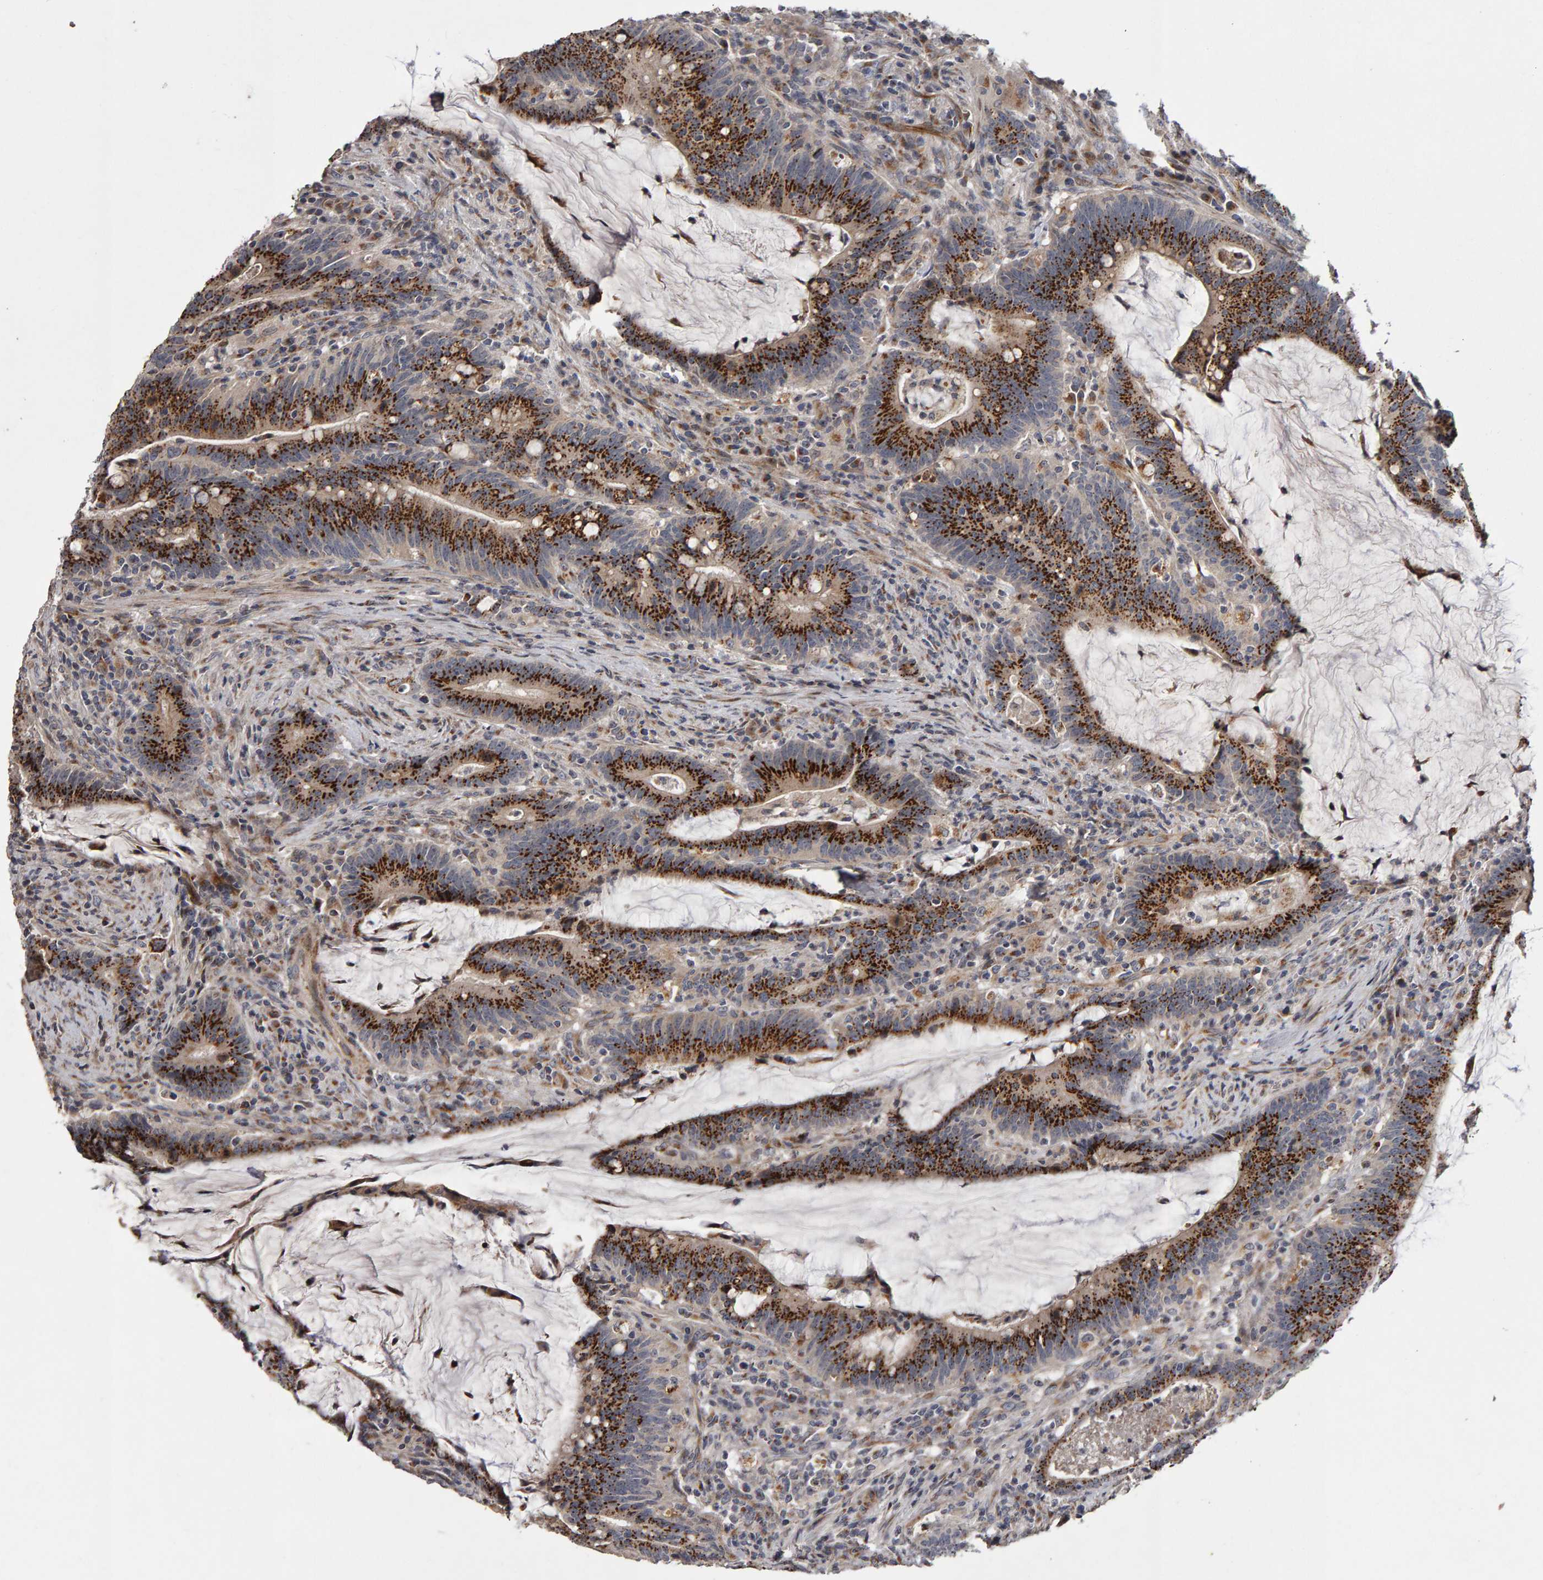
{"staining": {"intensity": "strong", "quantity": ">75%", "location": "cytoplasmic/membranous"}, "tissue": "colorectal cancer", "cell_type": "Tumor cells", "image_type": "cancer", "snomed": [{"axis": "morphology", "description": "Adenocarcinoma, NOS"}, {"axis": "topography", "description": "Colon"}], "caption": "DAB immunohistochemical staining of human colorectal adenocarcinoma demonstrates strong cytoplasmic/membranous protein expression in approximately >75% of tumor cells.", "gene": "CANT1", "patient": {"sex": "female", "age": 66}}